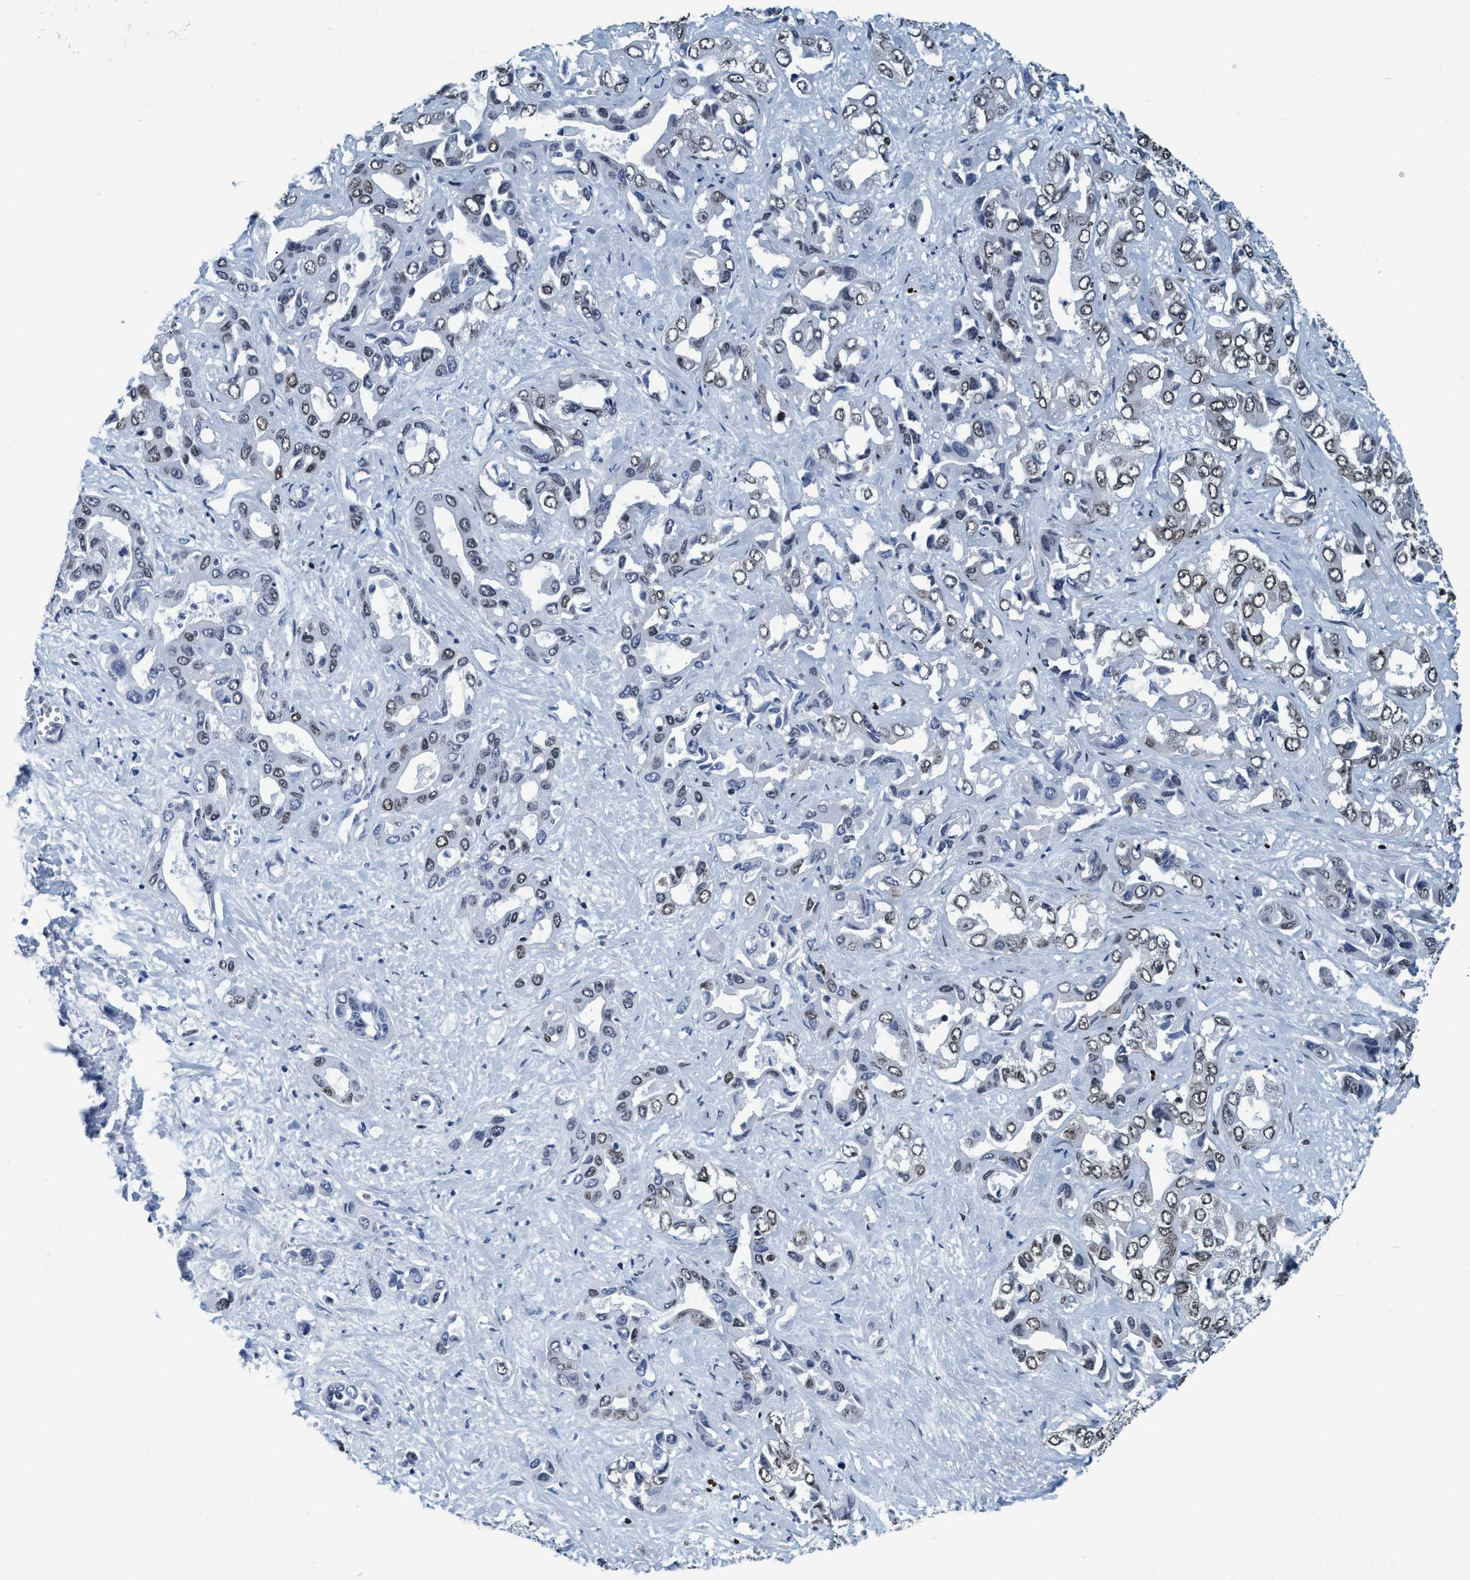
{"staining": {"intensity": "weak", "quantity": ">75%", "location": "nuclear"}, "tissue": "liver cancer", "cell_type": "Tumor cells", "image_type": "cancer", "snomed": [{"axis": "morphology", "description": "Cholangiocarcinoma"}, {"axis": "topography", "description": "Liver"}], "caption": "Immunohistochemical staining of human liver cancer (cholangiocarcinoma) demonstrates low levels of weak nuclear protein expression in about >75% of tumor cells. (Stains: DAB (3,3'-diaminobenzidine) in brown, nuclei in blue, Microscopy: brightfield microscopy at high magnification).", "gene": "CCNE2", "patient": {"sex": "female", "age": 52}}